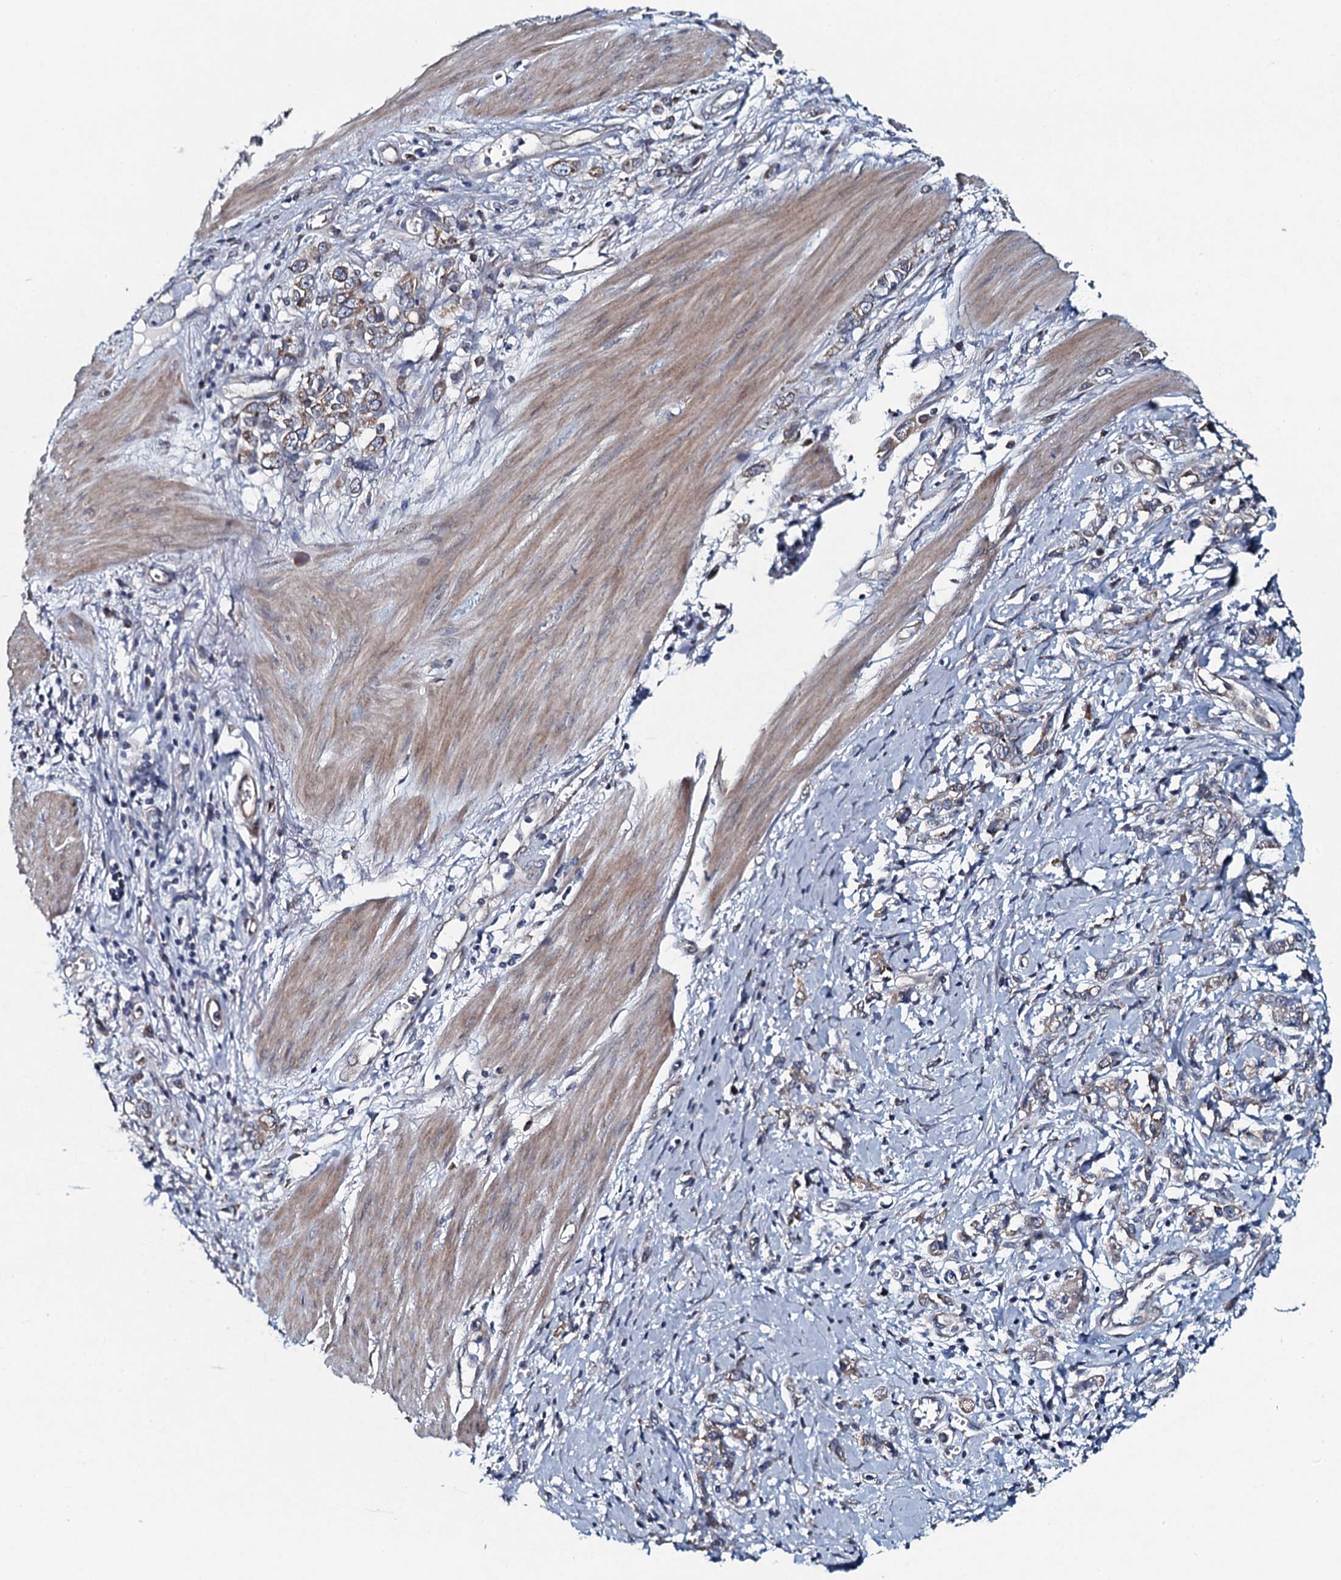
{"staining": {"intensity": "weak", "quantity": ">75%", "location": "cytoplasmic/membranous"}, "tissue": "stomach cancer", "cell_type": "Tumor cells", "image_type": "cancer", "snomed": [{"axis": "morphology", "description": "Adenocarcinoma, NOS"}, {"axis": "topography", "description": "Stomach"}], "caption": "Adenocarcinoma (stomach) stained with DAB immunohistochemistry (IHC) exhibits low levels of weak cytoplasmic/membranous positivity in about >75% of tumor cells. (IHC, brightfield microscopy, high magnification).", "gene": "KCTD4", "patient": {"sex": "female", "age": 76}}